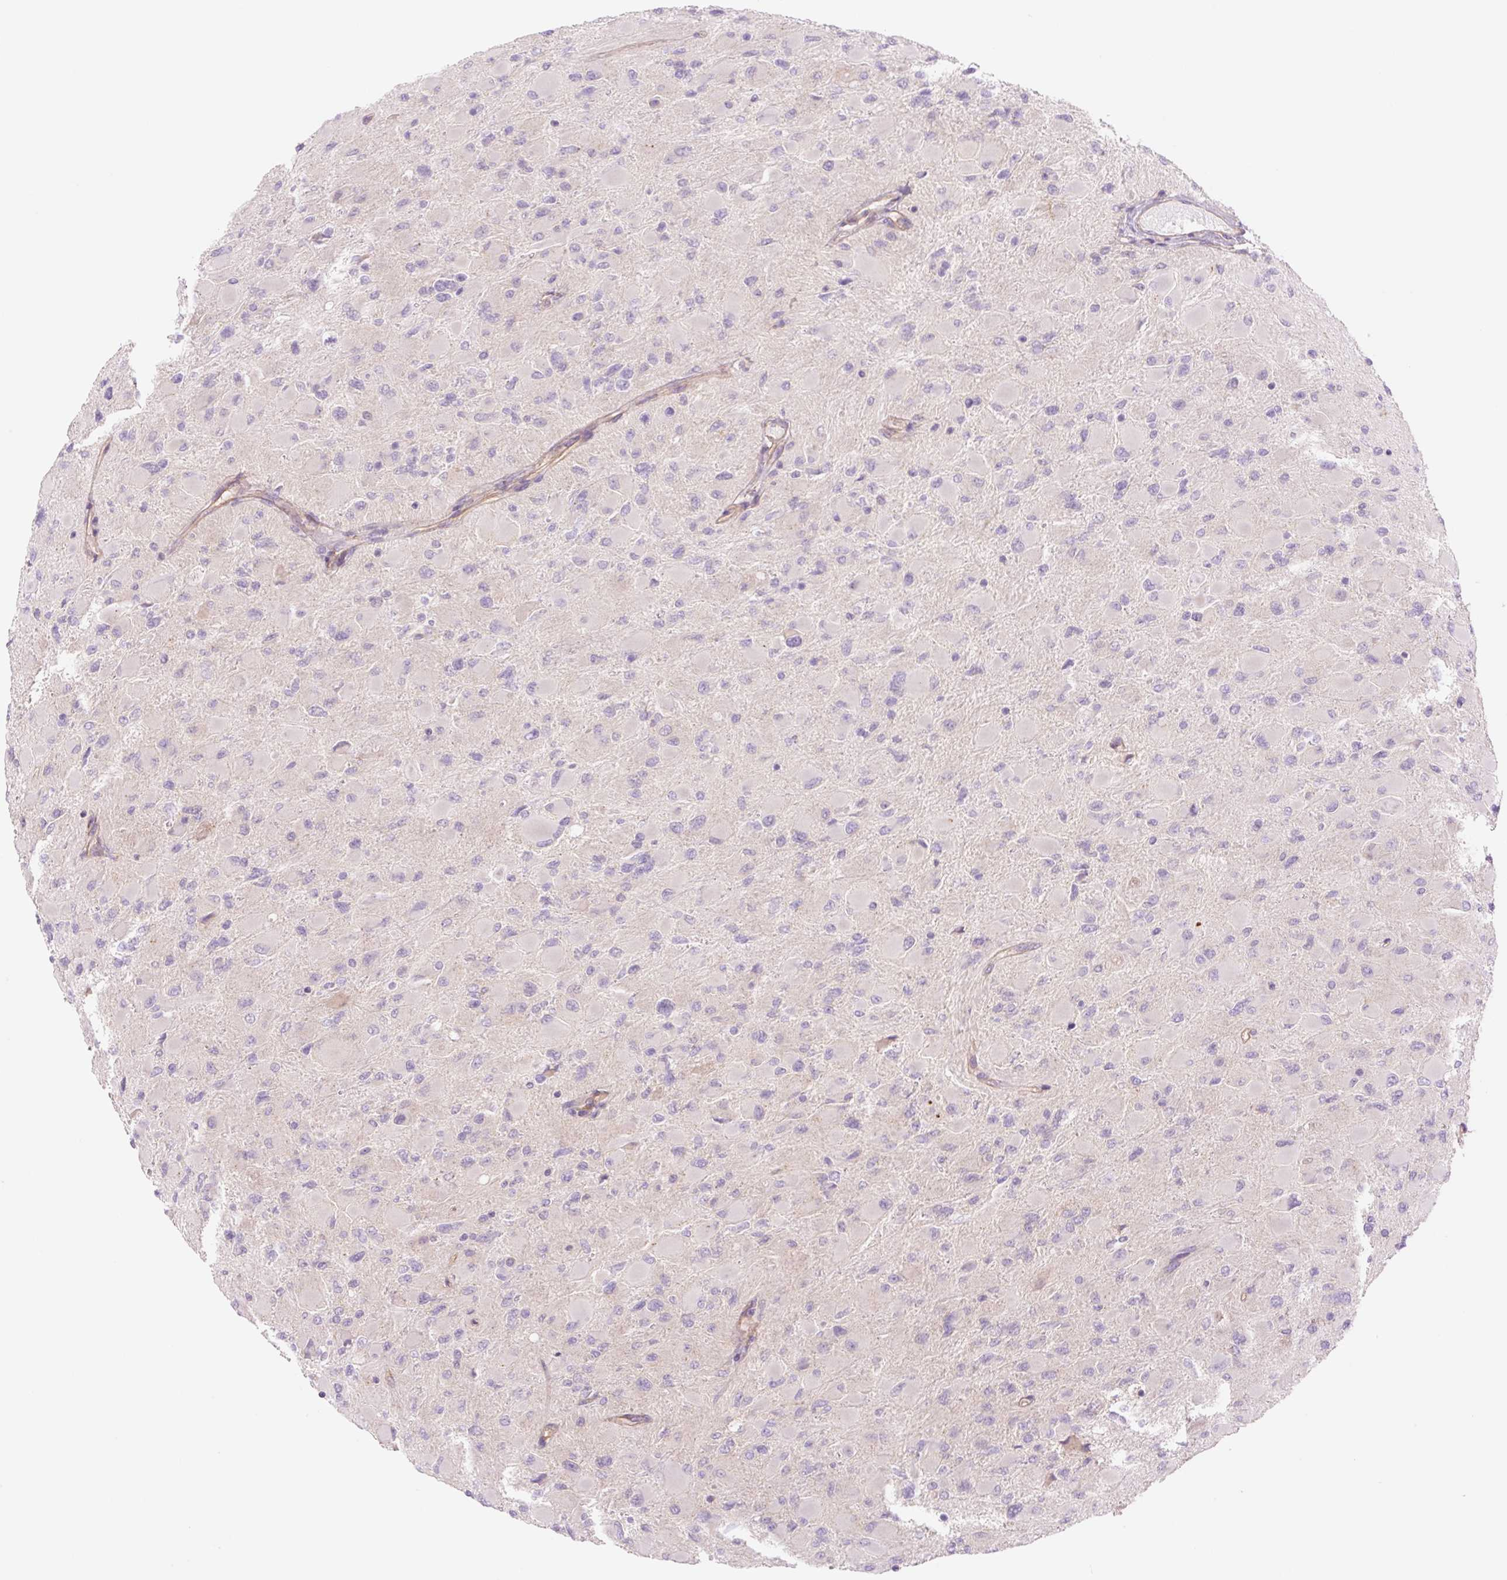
{"staining": {"intensity": "negative", "quantity": "none", "location": "none"}, "tissue": "glioma", "cell_type": "Tumor cells", "image_type": "cancer", "snomed": [{"axis": "morphology", "description": "Glioma, malignant, High grade"}, {"axis": "topography", "description": "Cerebral cortex"}], "caption": "An image of glioma stained for a protein demonstrates no brown staining in tumor cells.", "gene": "NLRP5", "patient": {"sex": "female", "age": 36}}